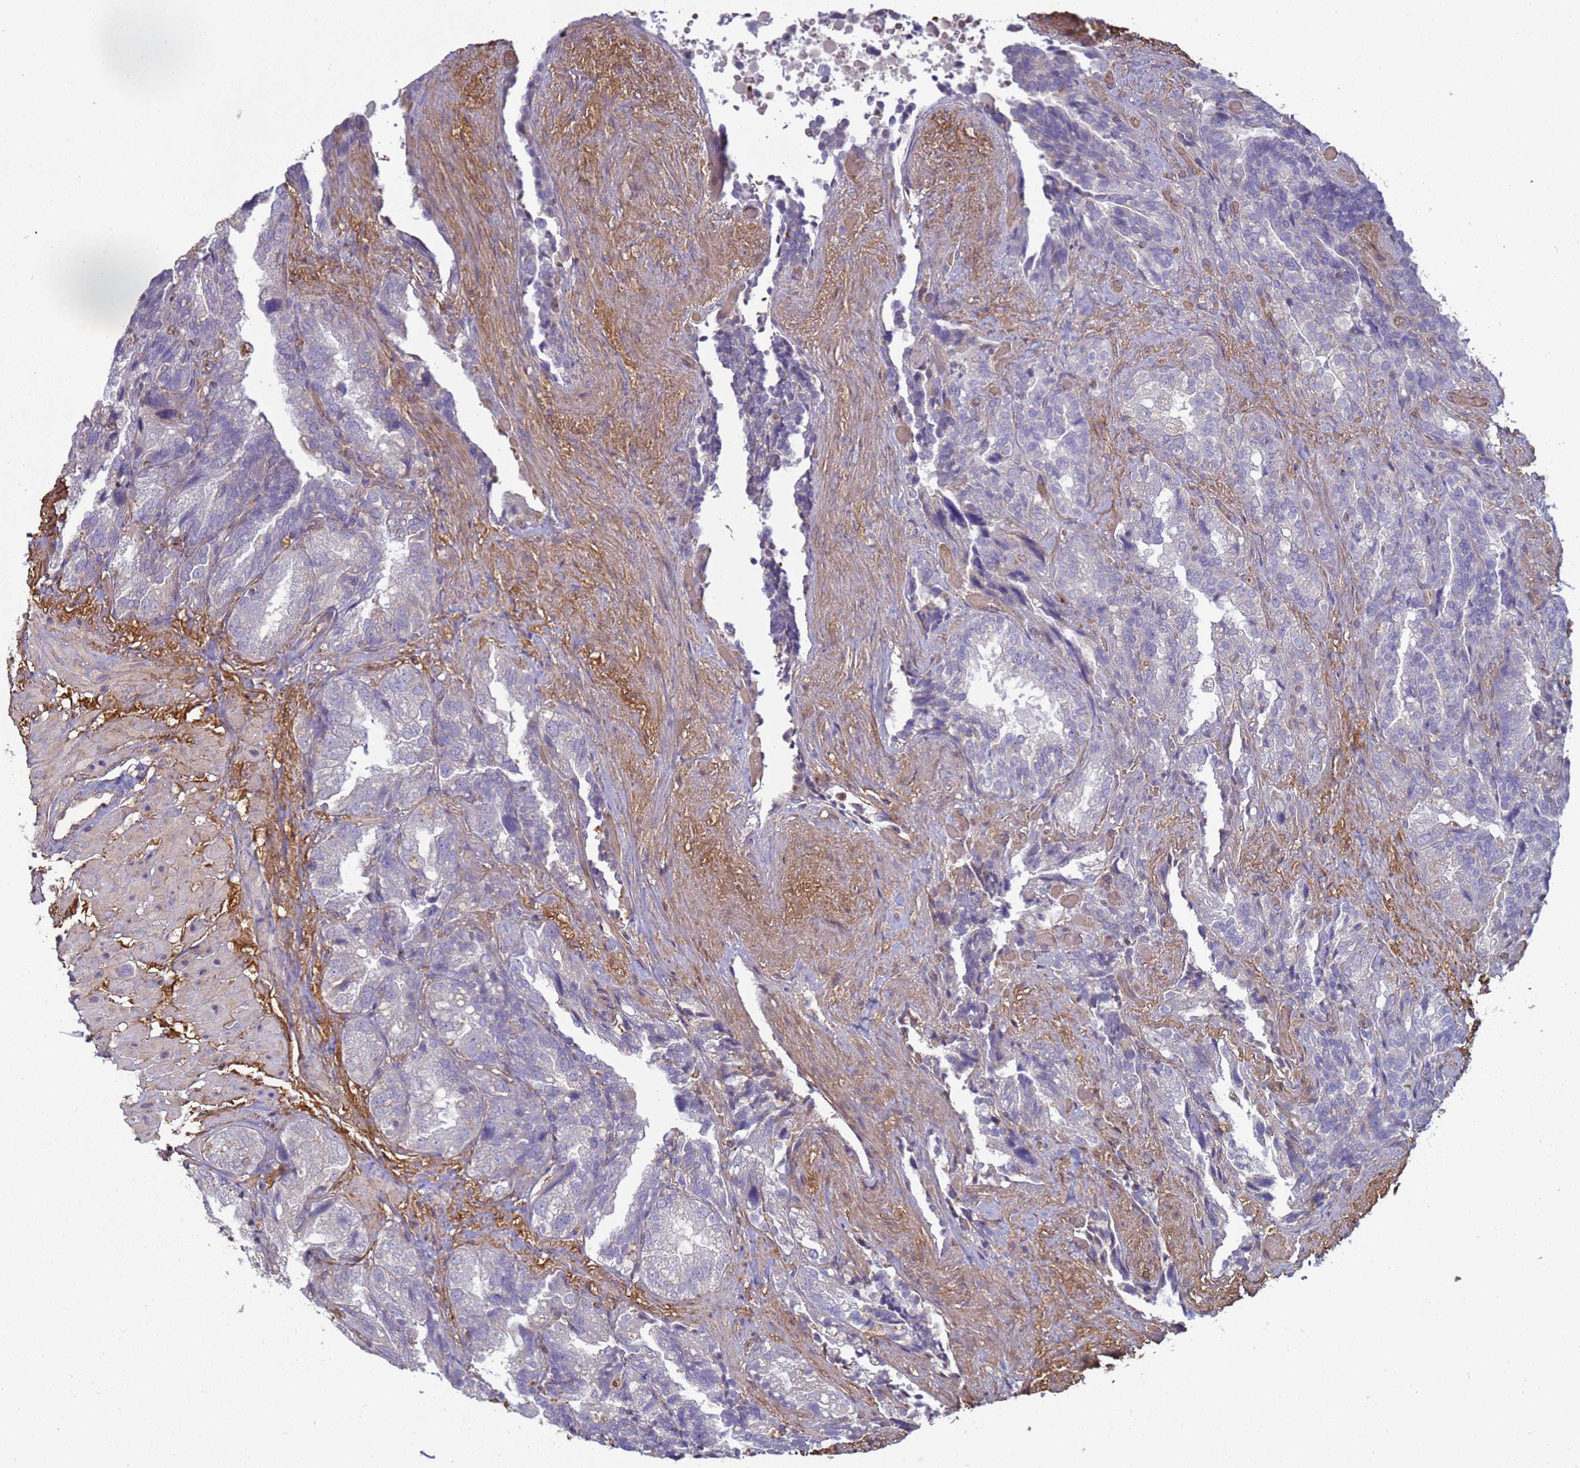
{"staining": {"intensity": "negative", "quantity": "none", "location": "none"}, "tissue": "seminal vesicle", "cell_type": "Glandular cells", "image_type": "normal", "snomed": [{"axis": "morphology", "description": "Normal tissue, NOS"}, {"axis": "topography", "description": "Seminal veicle"}, {"axis": "topography", "description": "Peripheral nerve tissue"}], "caption": "Glandular cells are negative for protein expression in benign human seminal vesicle. (DAB immunohistochemistry visualized using brightfield microscopy, high magnification).", "gene": "SGIP1", "patient": {"sex": "male", "age": 63}}